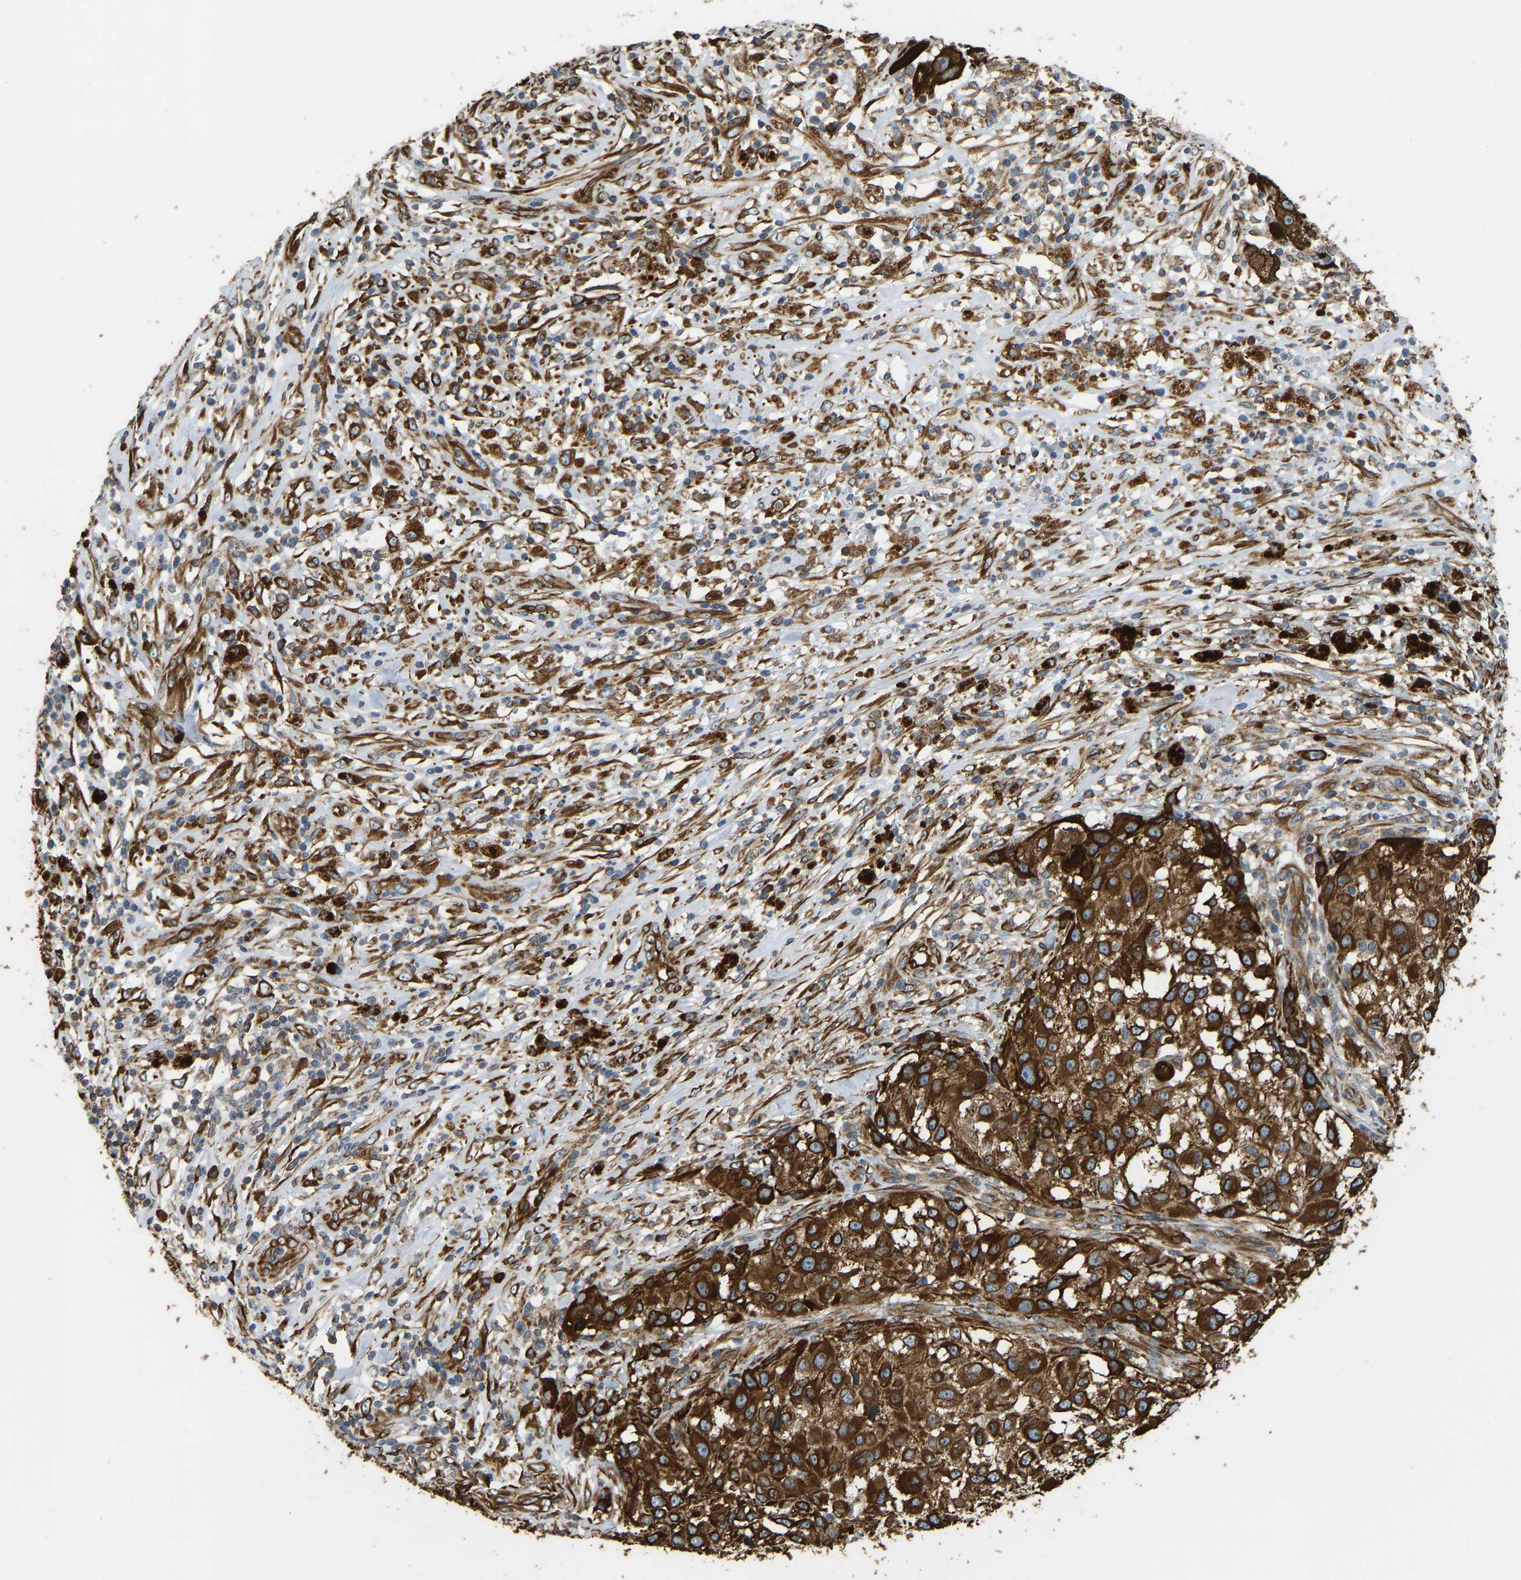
{"staining": {"intensity": "strong", "quantity": ">75%", "location": "cytoplasmic/membranous"}, "tissue": "melanoma", "cell_type": "Tumor cells", "image_type": "cancer", "snomed": [{"axis": "morphology", "description": "Necrosis, NOS"}, {"axis": "morphology", "description": "Malignant melanoma, NOS"}, {"axis": "topography", "description": "Skin"}], "caption": "Tumor cells display high levels of strong cytoplasmic/membranous staining in approximately >75% of cells in human malignant melanoma.", "gene": "BEX3", "patient": {"sex": "female", "age": 87}}